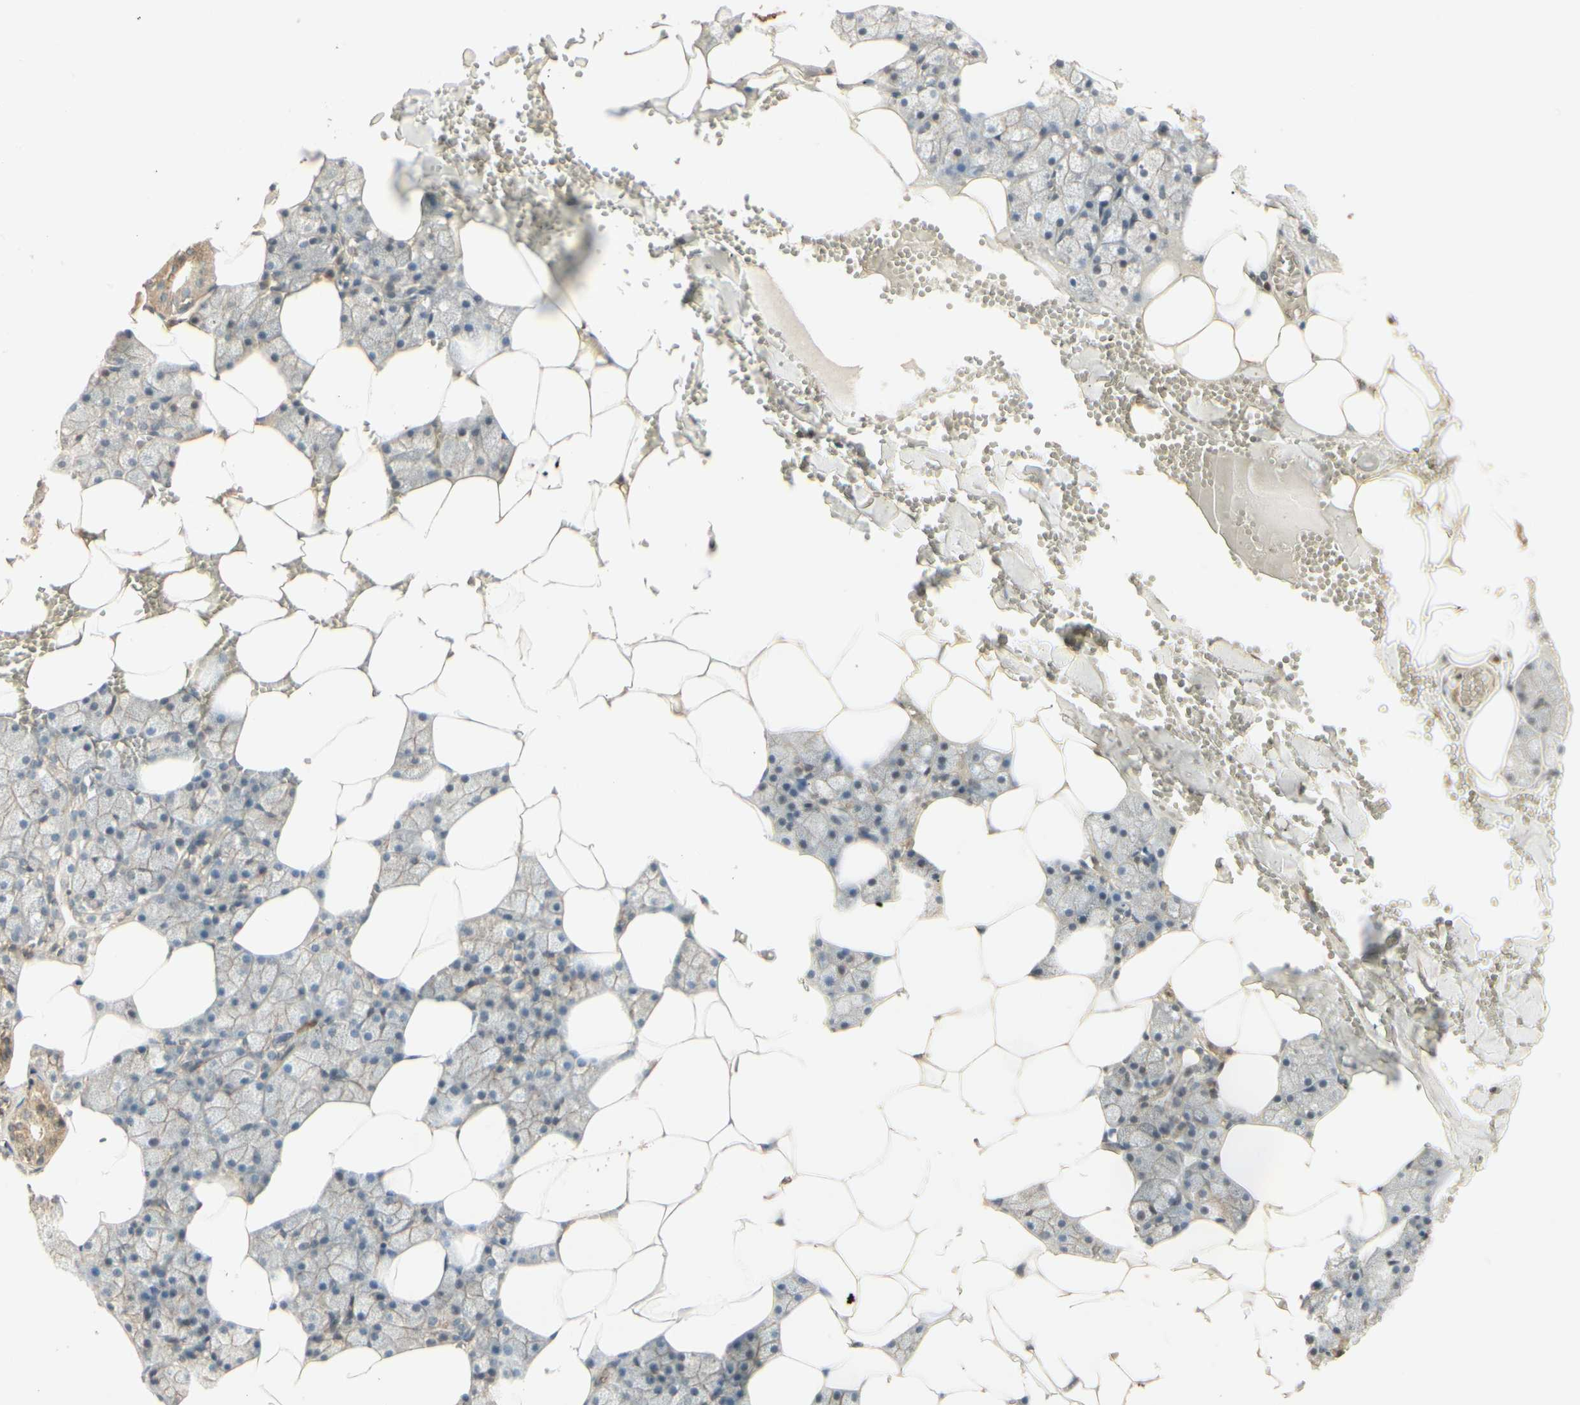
{"staining": {"intensity": "moderate", "quantity": ">75%", "location": "cytoplasmic/membranous"}, "tissue": "salivary gland", "cell_type": "Glandular cells", "image_type": "normal", "snomed": [{"axis": "morphology", "description": "Normal tissue, NOS"}, {"axis": "topography", "description": "Salivary gland"}], "caption": "This histopathology image shows immunohistochemistry staining of benign salivary gland, with medium moderate cytoplasmic/membranous positivity in about >75% of glandular cells.", "gene": "RNF180", "patient": {"sex": "male", "age": 62}}